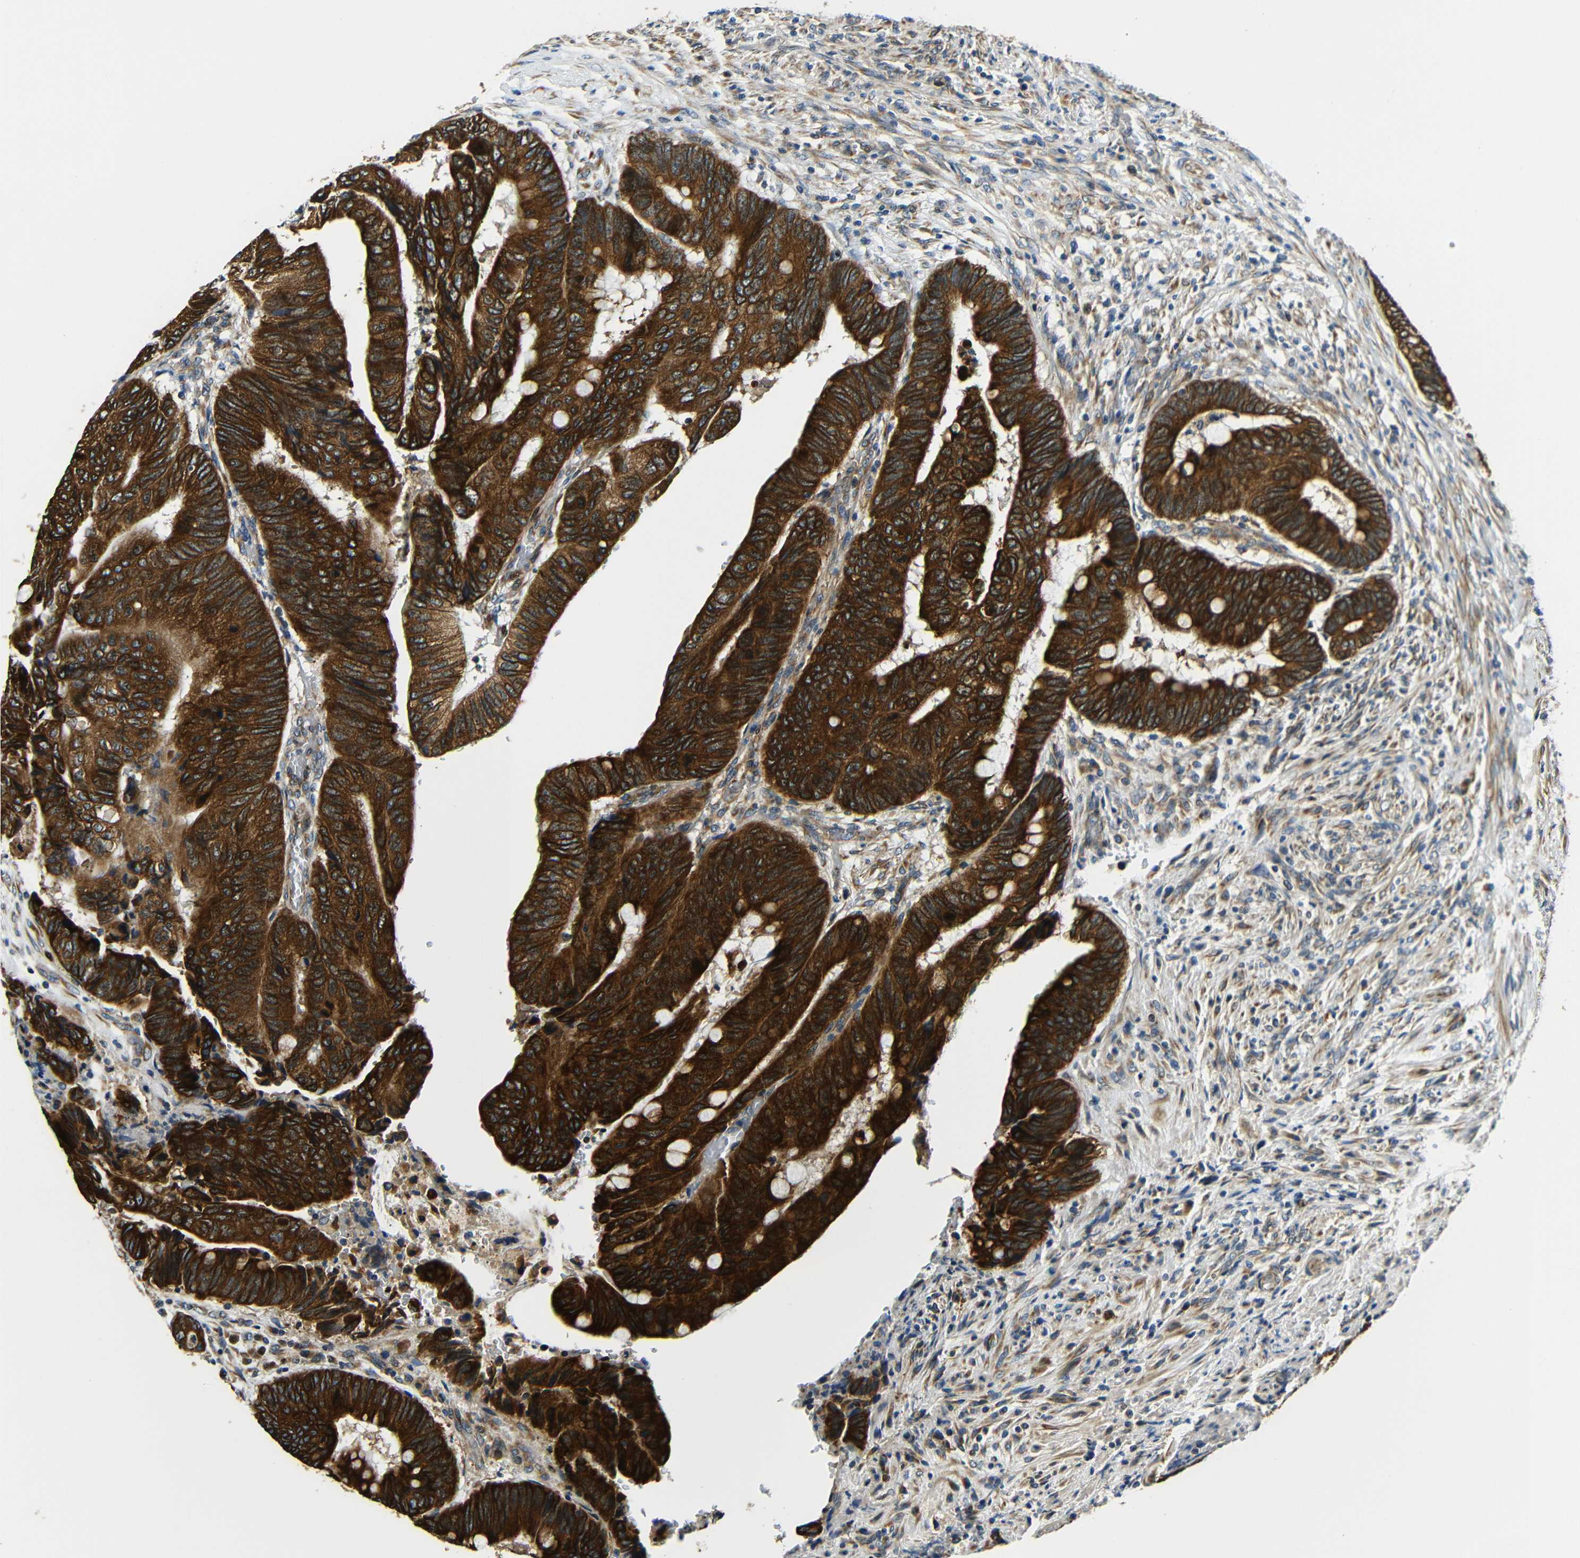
{"staining": {"intensity": "strong", "quantity": ">75%", "location": "cytoplasmic/membranous,nuclear"}, "tissue": "colorectal cancer", "cell_type": "Tumor cells", "image_type": "cancer", "snomed": [{"axis": "morphology", "description": "Normal tissue, NOS"}, {"axis": "morphology", "description": "Adenocarcinoma, NOS"}, {"axis": "topography", "description": "Rectum"}, {"axis": "topography", "description": "Peripheral nerve tissue"}], "caption": "Colorectal adenocarcinoma tissue reveals strong cytoplasmic/membranous and nuclear expression in about >75% of tumor cells (DAB = brown stain, brightfield microscopy at high magnification).", "gene": "VAPB", "patient": {"sex": "male", "age": 92}}